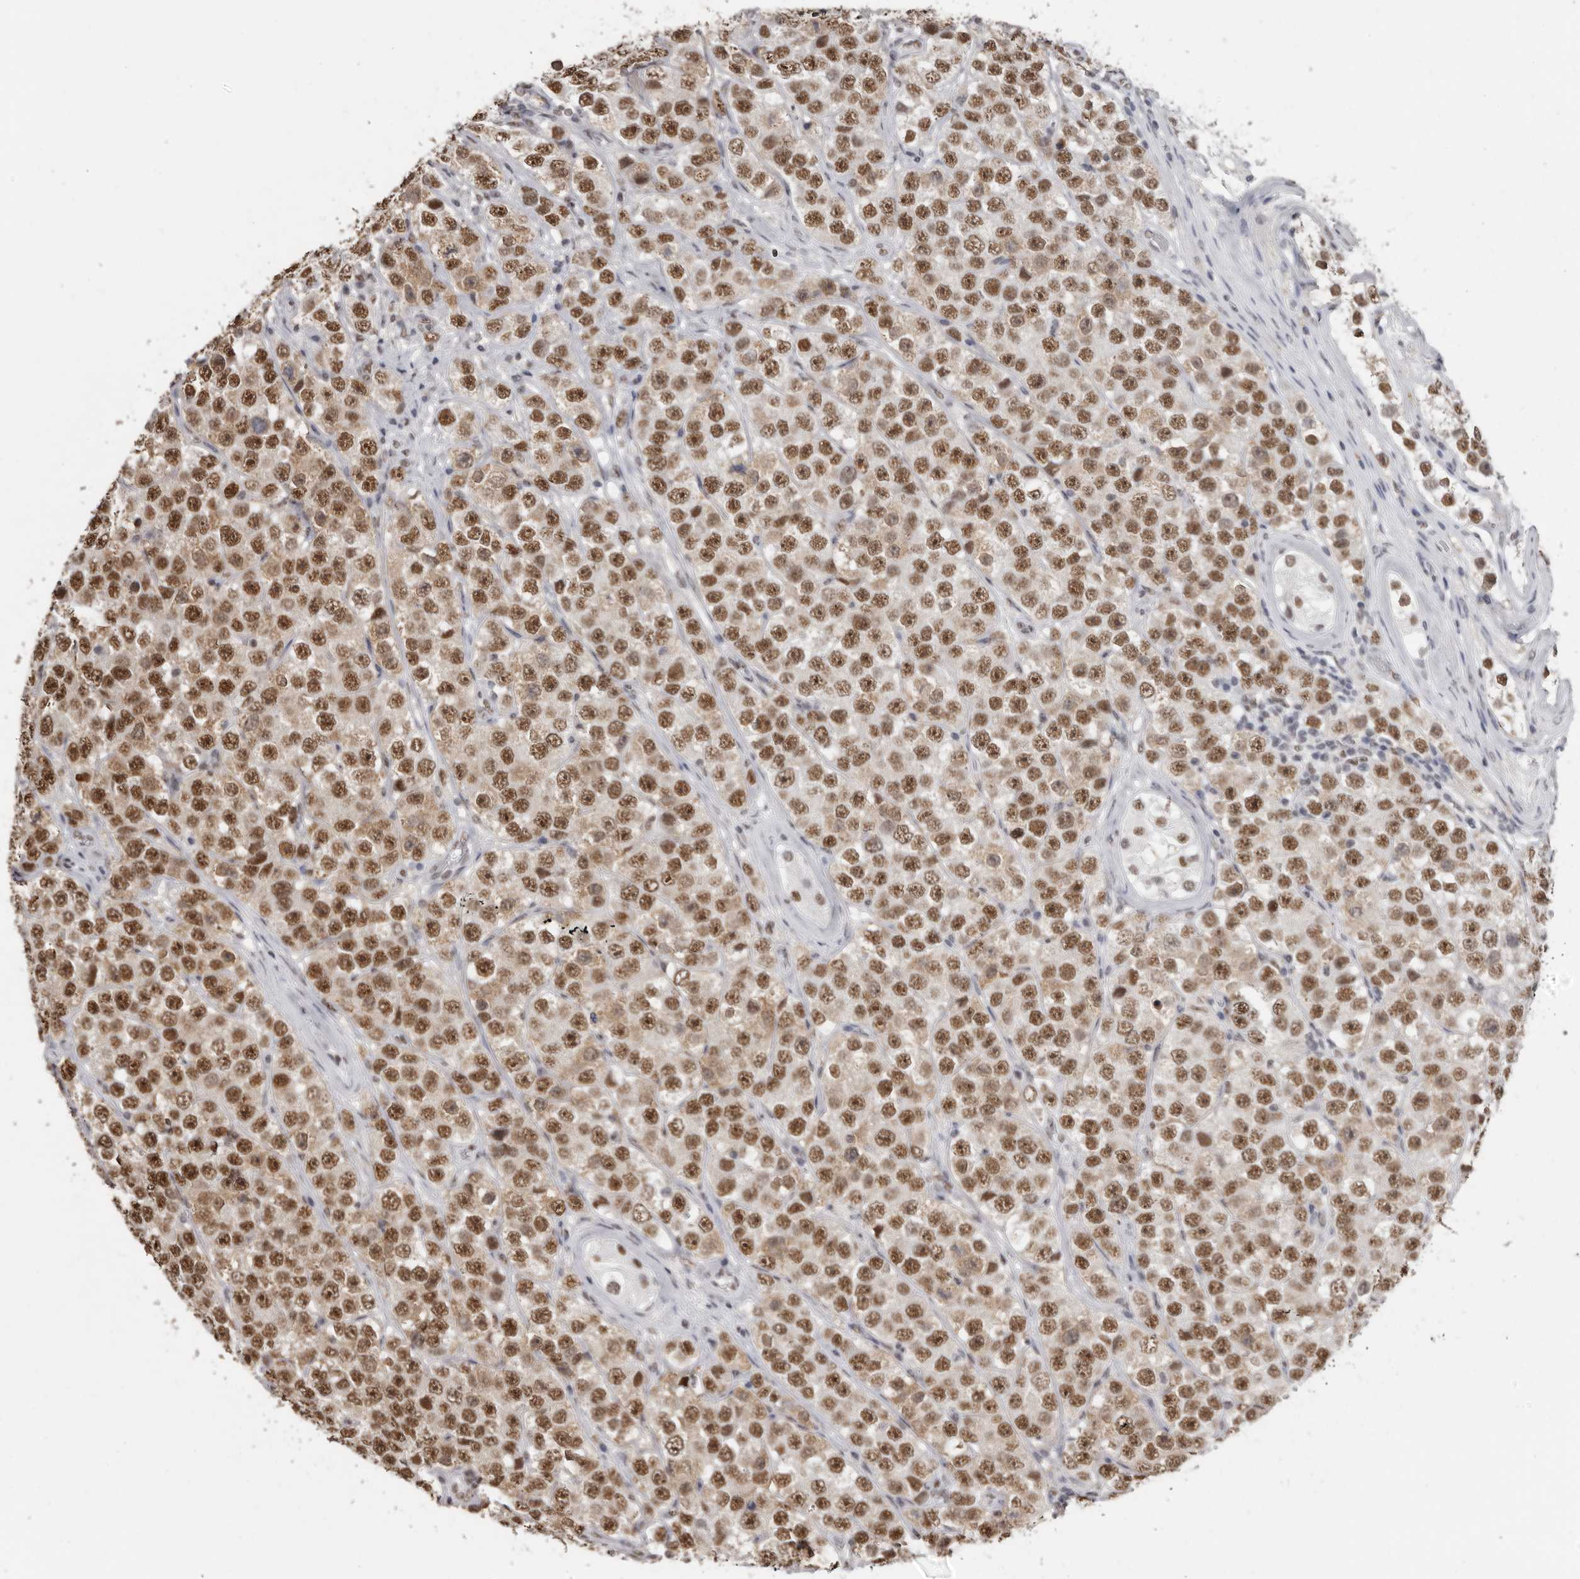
{"staining": {"intensity": "moderate", "quantity": ">75%", "location": "nuclear"}, "tissue": "testis cancer", "cell_type": "Tumor cells", "image_type": "cancer", "snomed": [{"axis": "morphology", "description": "Seminoma, NOS"}, {"axis": "topography", "description": "Testis"}], "caption": "The immunohistochemical stain labels moderate nuclear staining in tumor cells of testis cancer tissue. (IHC, brightfield microscopy, high magnification).", "gene": "SCAF4", "patient": {"sex": "male", "age": 28}}